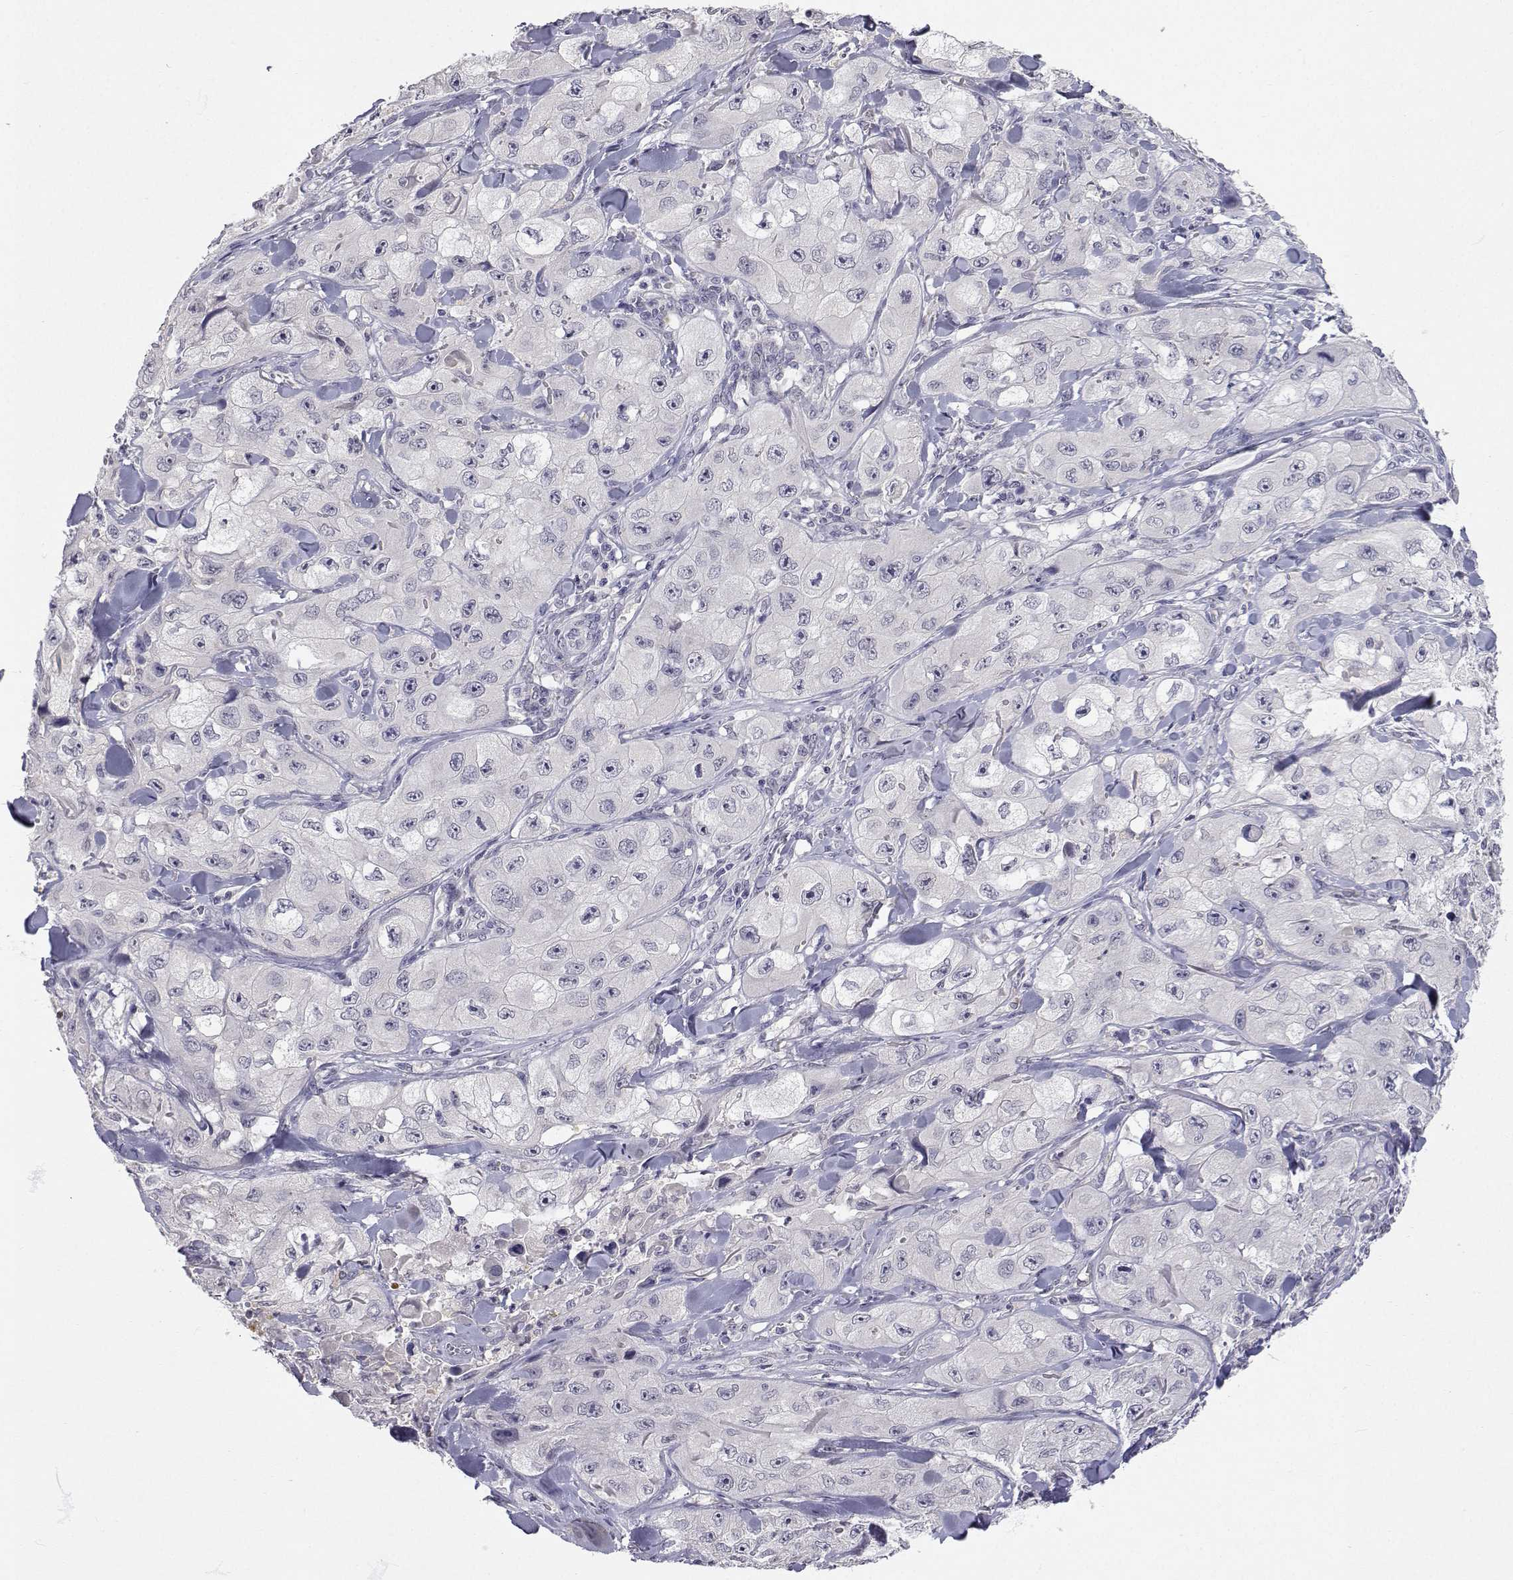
{"staining": {"intensity": "negative", "quantity": "none", "location": "none"}, "tissue": "skin cancer", "cell_type": "Tumor cells", "image_type": "cancer", "snomed": [{"axis": "morphology", "description": "Squamous cell carcinoma, NOS"}, {"axis": "topography", "description": "Skin"}, {"axis": "topography", "description": "Subcutis"}], "caption": "Skin cancer stained for a protein using IHC demonstrates no staining tumor cells.", "gene": "SLC6A3", "patient": {"sex": "male", "age": 73}}